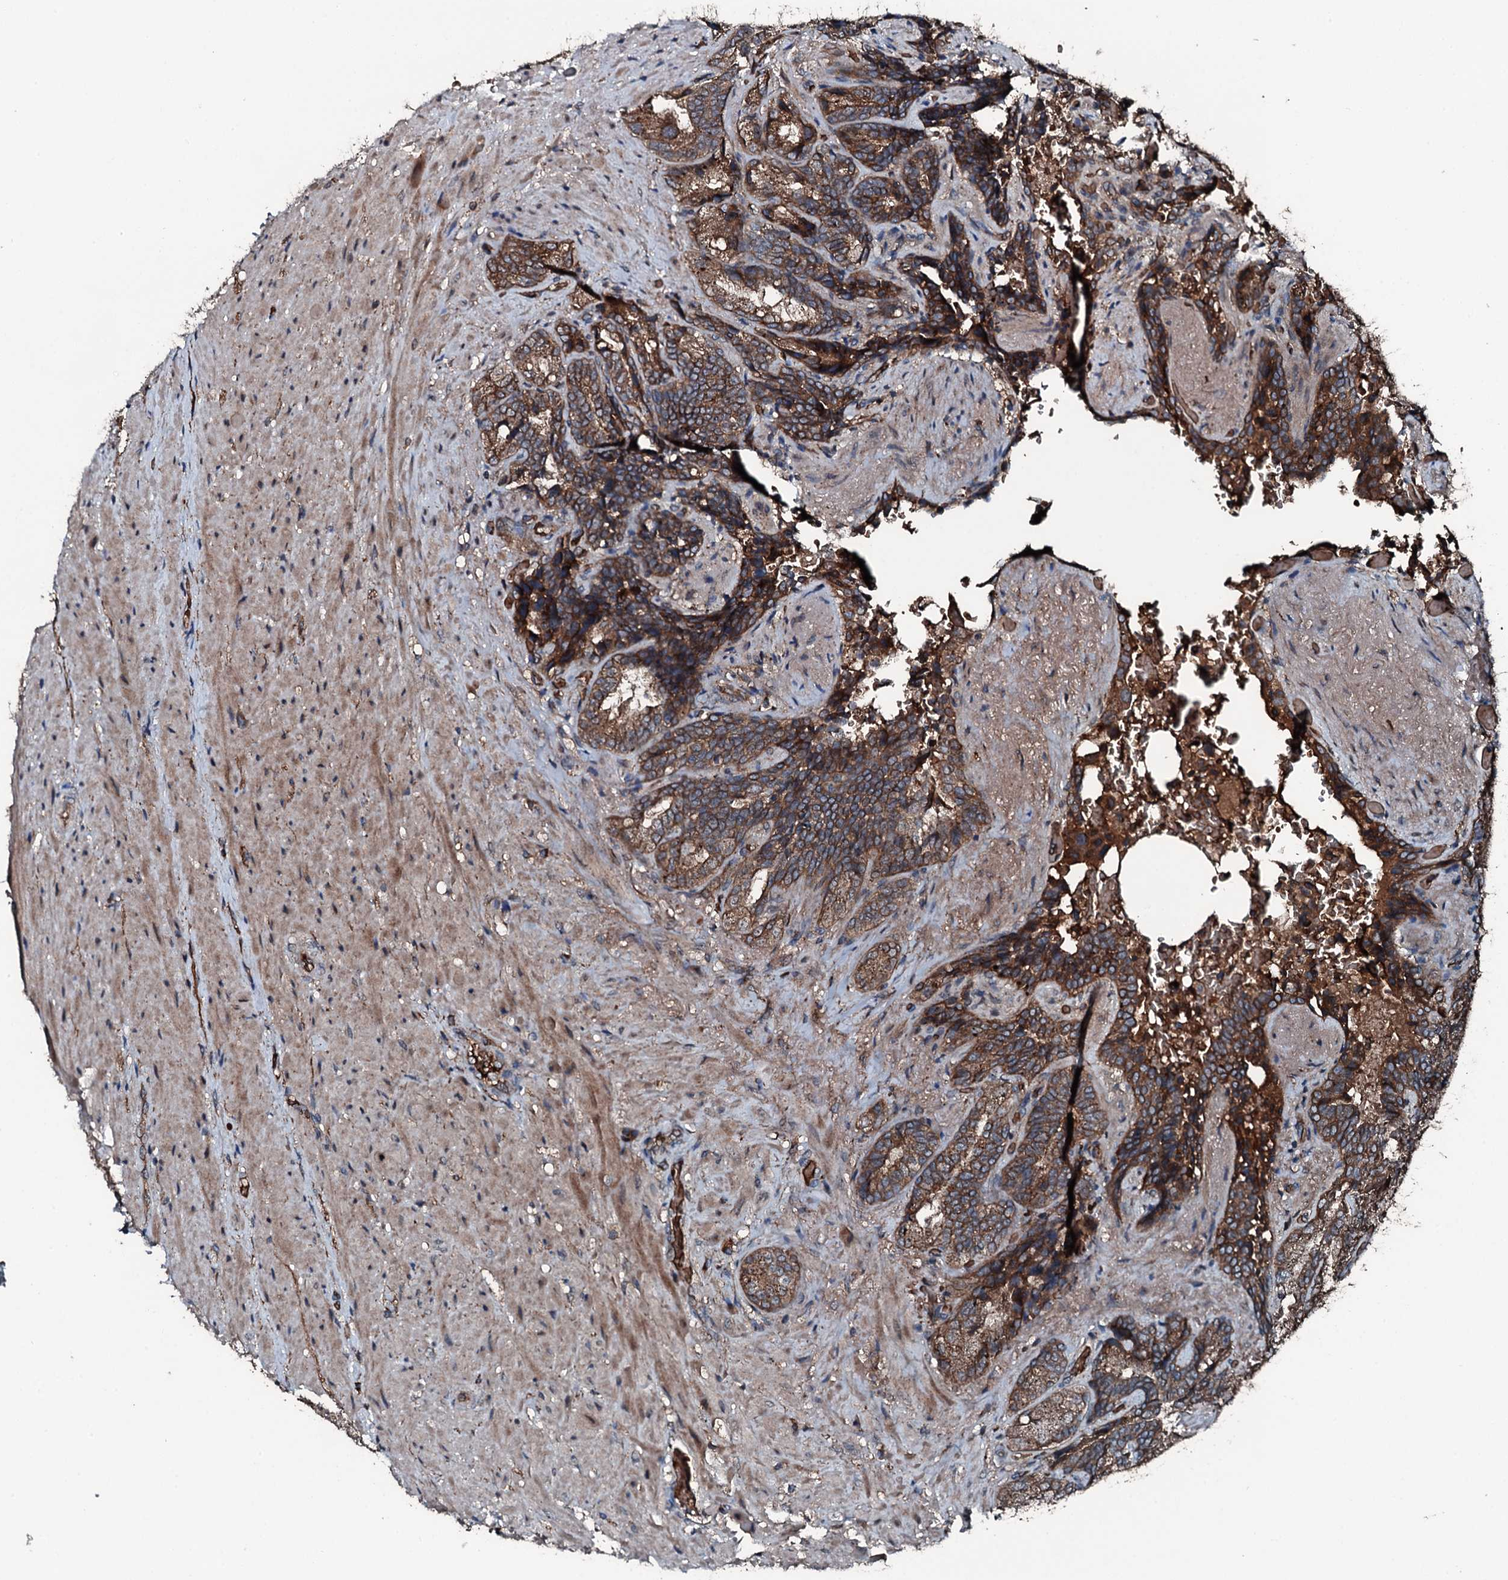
{"staining": {"intensity": "moderate", "quantity": ">75%", "location": "cytoplasmic/membranous"}, "tissue": "seminal vesicle", "cell_type": "Glandular cells", "image_type": "normal", "snomed": [{"axis": "morphology", "description": "Normal tissue, NOS"}, {"axis": "topography", "description": "Seminal veicle"}, {"axis": "topography", "description": "Peripheral nerve tissue"}], "caption": "An immunohistochemistry (IHC) micrograph of normal tissue is shown. Protein staining in brown labels moderate cytoplasmic/membranous positivity in seminal vesicle within glandular cells.", "gene": "TRIM7", "patient": {"sex": "male", "age": 63}}